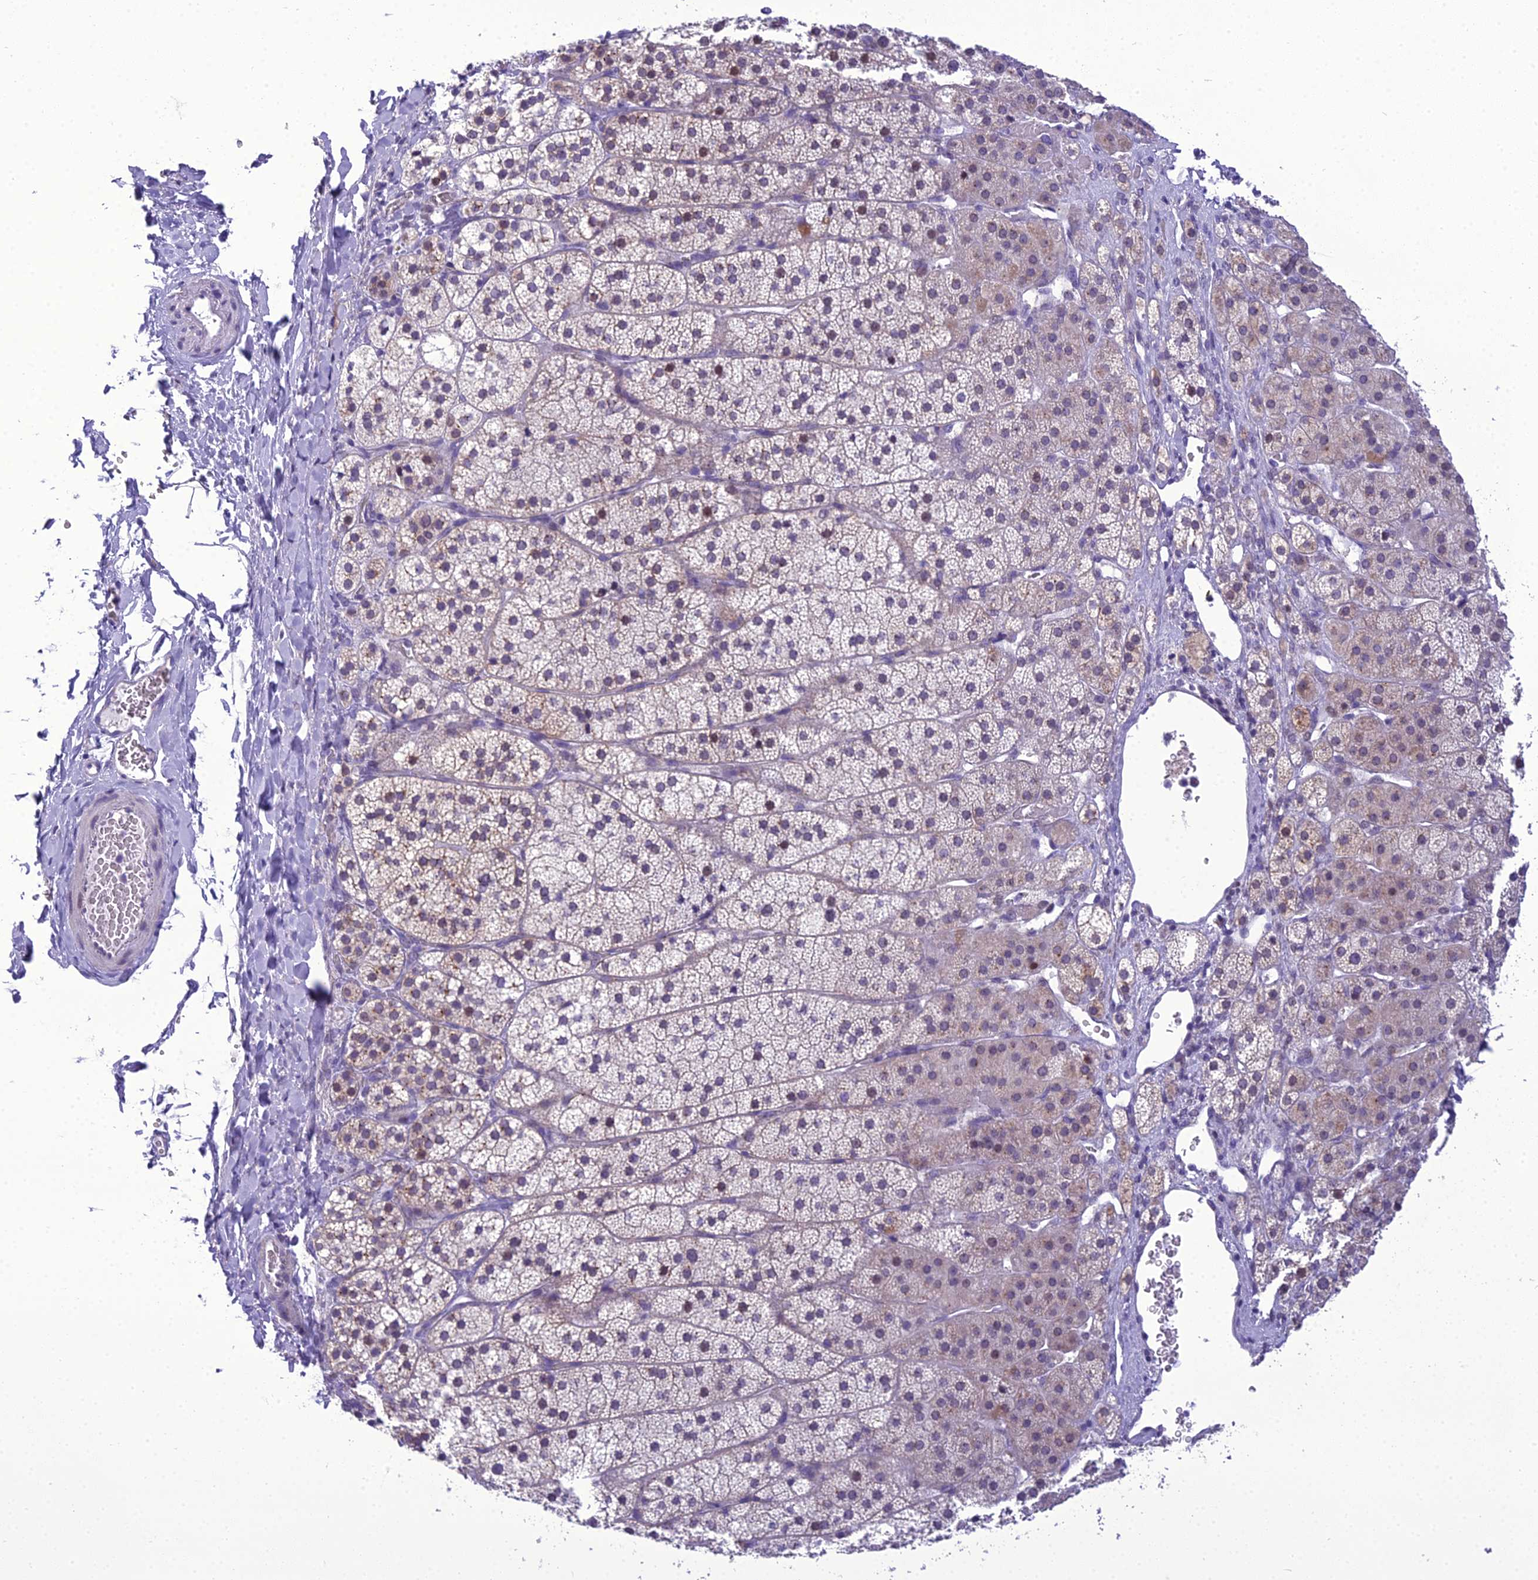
{"staining": {"intensity": "negative", "quantity": "none", "location": "none"}, "tissue": "adrenal gland", "cell_type": "Glandular cells", "image_type": "normal", "snomed": [{"axis": "morphology", "description": "Normal tissue, NOS"}, {"axis": "topography", "description": "Adrenal gland"}], "caption": "Immunohistochemistry histopathology image of benign adrenal gland: adrenal gland stained with DAB demonstrates no significant protein expression in glandular cells.", "gene": "B9D2", "patient": {"sex": "female", "age": 44}}